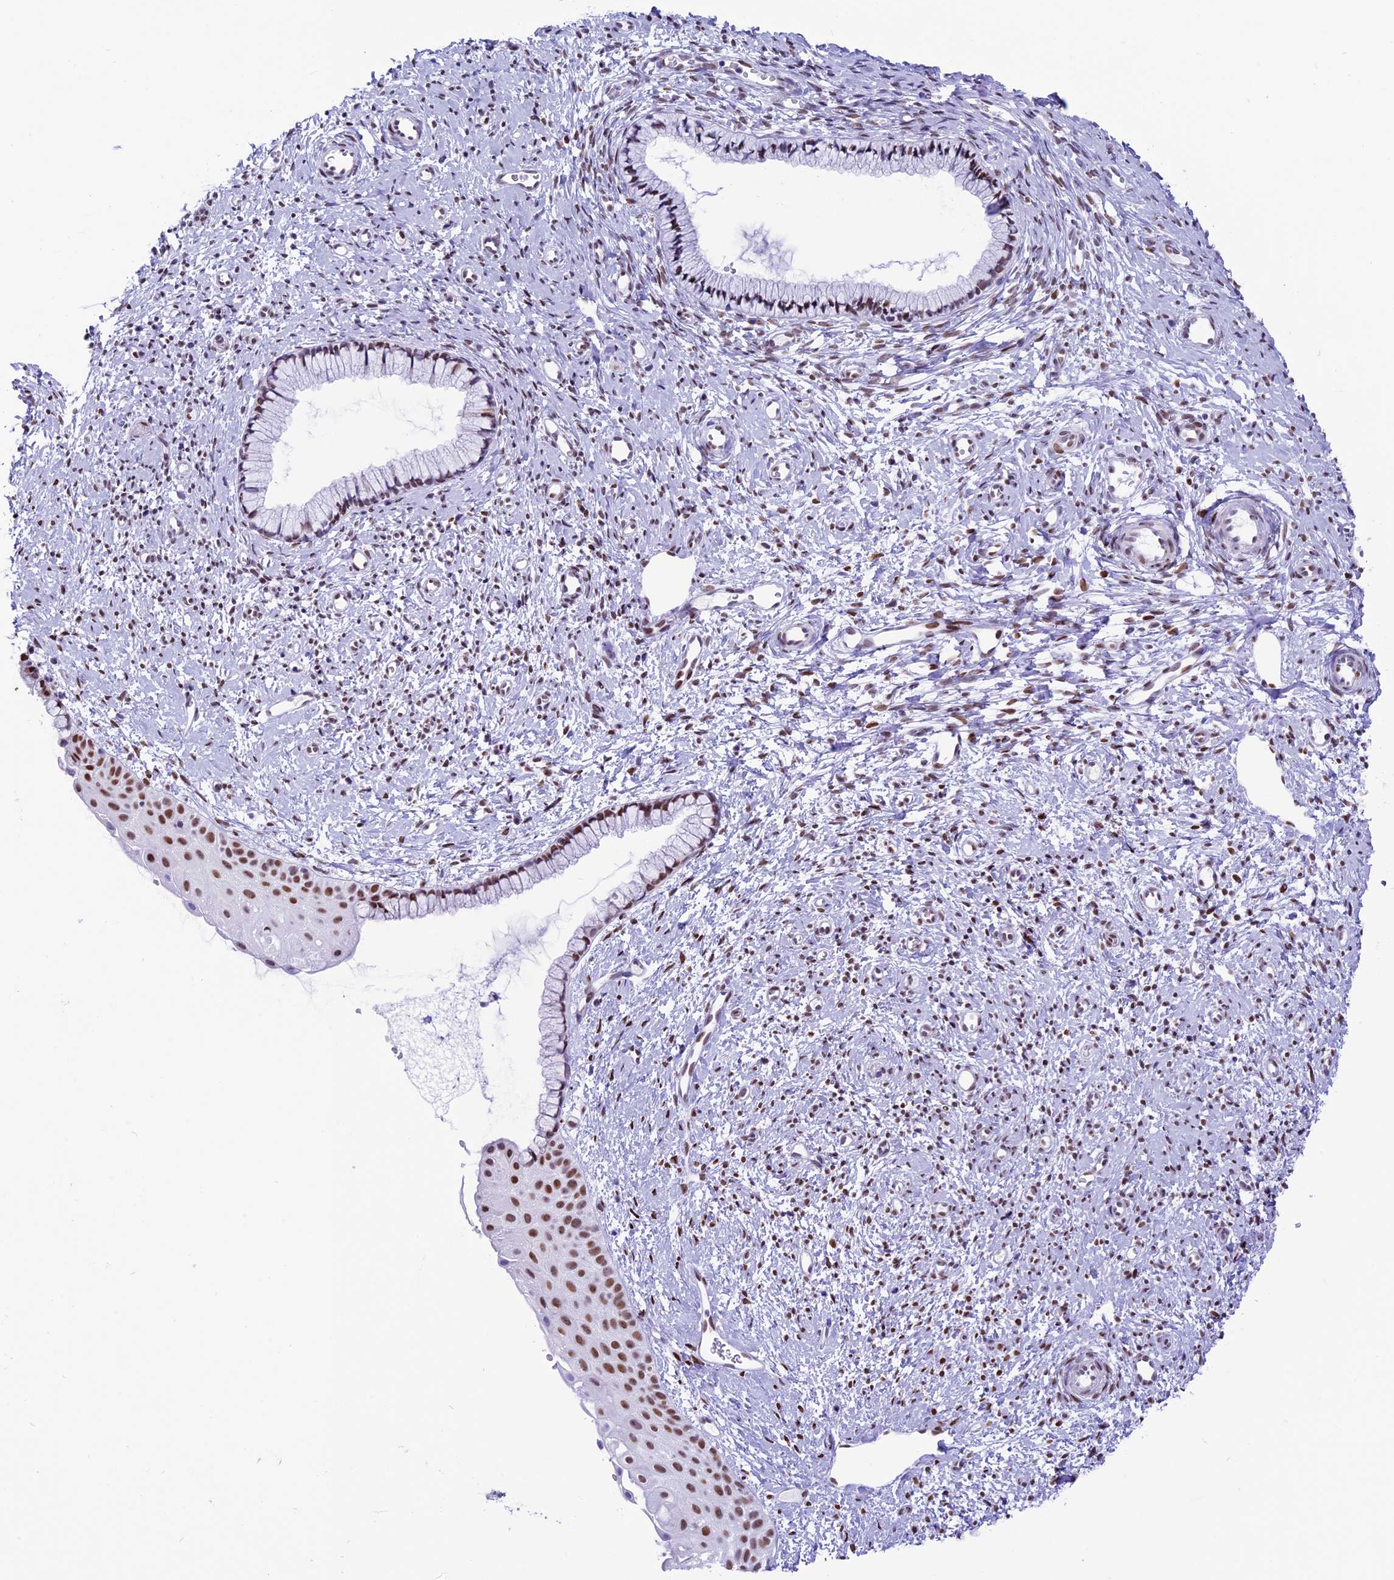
{"staining": {"intensity": "moderate", "quantity": ">75%", "location": "nuclear"}, "tissue": "cervix", "cell_type": "Glandular cells", "image_type": "normal", "snomed": [{"axis": "morphology", "description": "Normal tissue, NOS"}, {"axis": "topography", "description": "Cervix"}], "caption": "Immunohistochemistry staining of benign cervix, which demonstrates medium levels of moderate nuclear expression in about >75% of glandular cells indicating moderate nuclear protein positivity. The staining was performed using DAB (3,3'-diaminobenzidine) (brown) for protein detection and nuclei were counterstained in hematoxylin (blue).", "gene": "RPS6KB1", "patient": {"sex": "female", "age": 57}}